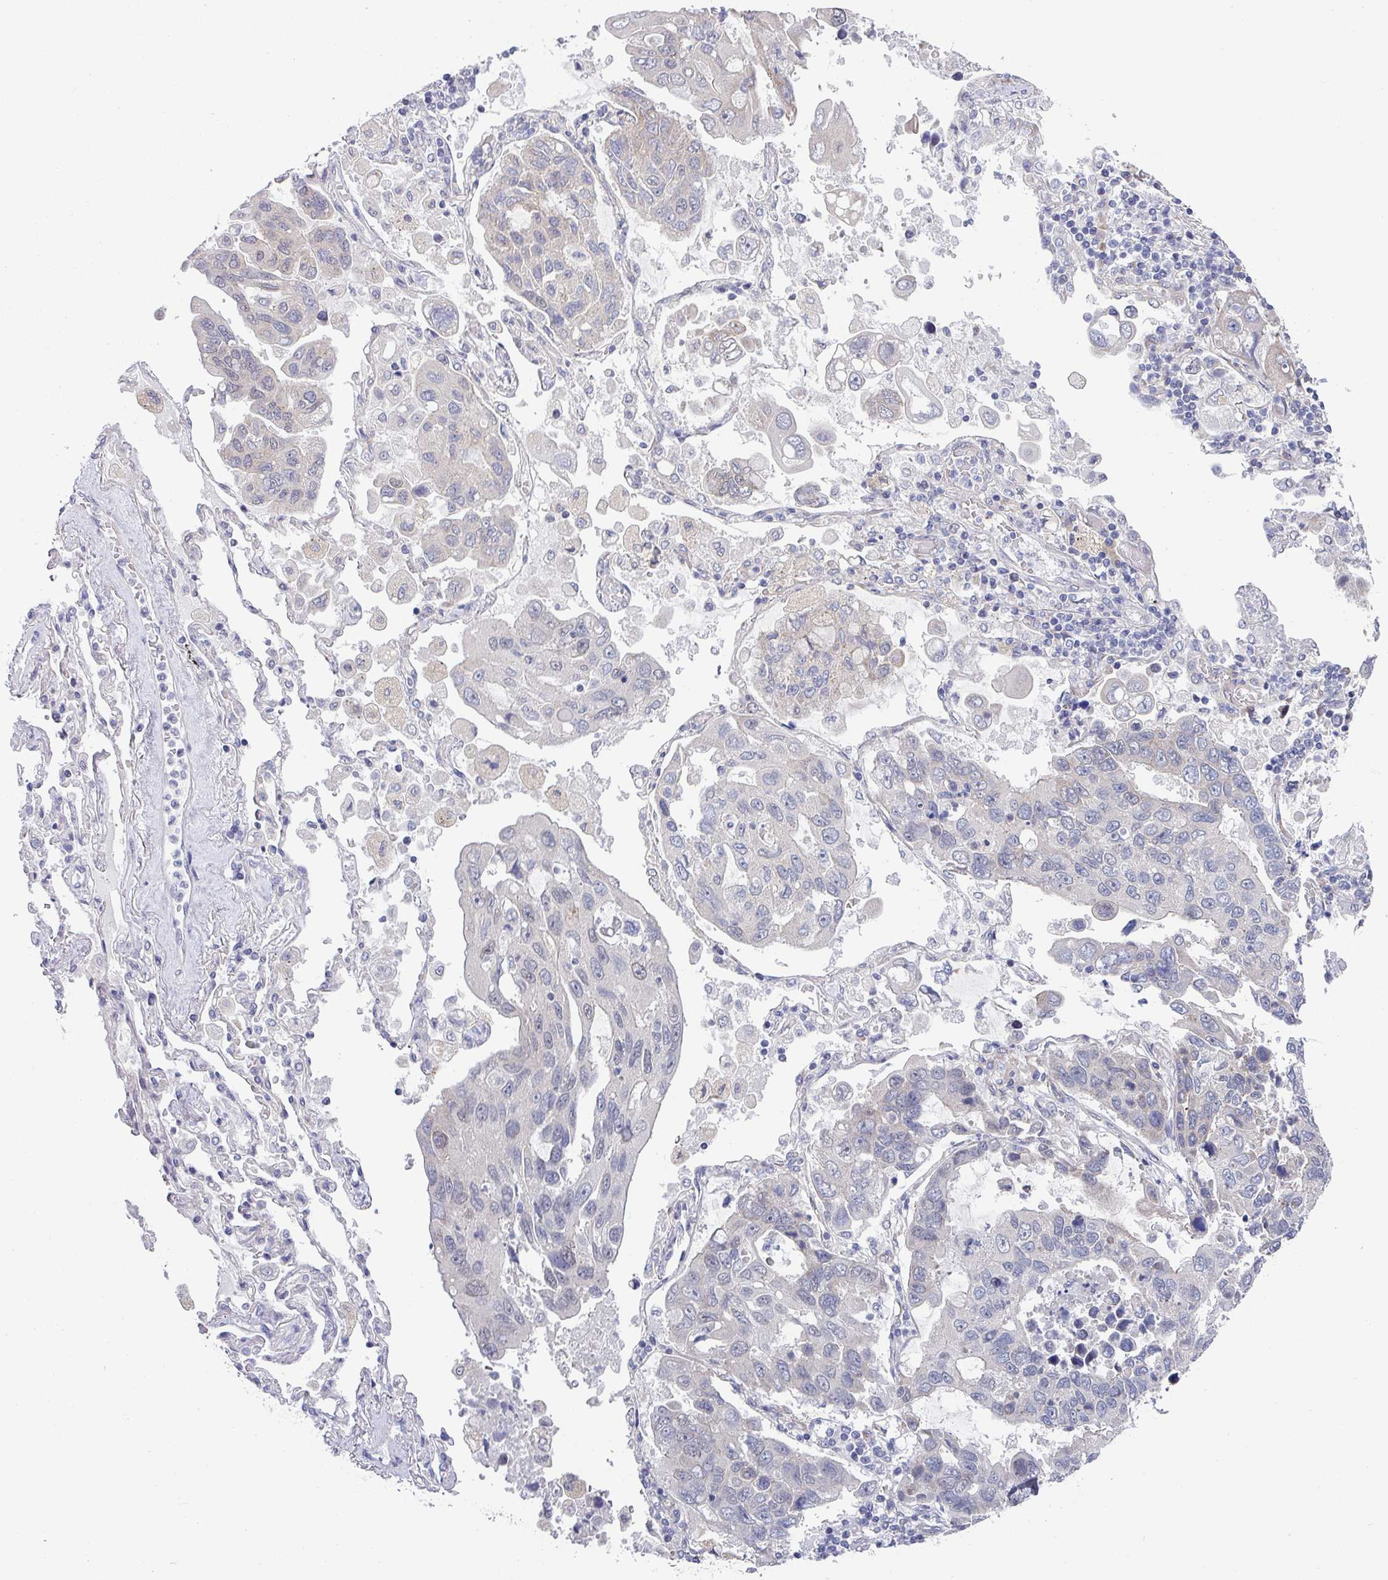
{"staining": {"intensity": "negative", "quantity": "none", "location": "none"}, "tissue": "lung cancer", "cell_type": "Tumor cells", "image_type": "cancer", "snomed": [{"axis": "morphology", "description": "Adenocarcinoma, NOS"}, {"axis": "topography", "description": "Lung"}], "caption": "A high-resolution histopathology image shows IHC staining of lung cancer, which displays no significant expression in tumor cells. The staining is performed using DAB (3,3'-diaminobenzidine) brown chromogen with nuclei counter-stained in using hematoxylin.", "gene": "TMED5", "patient": {"sex": "male", "age": 64}}